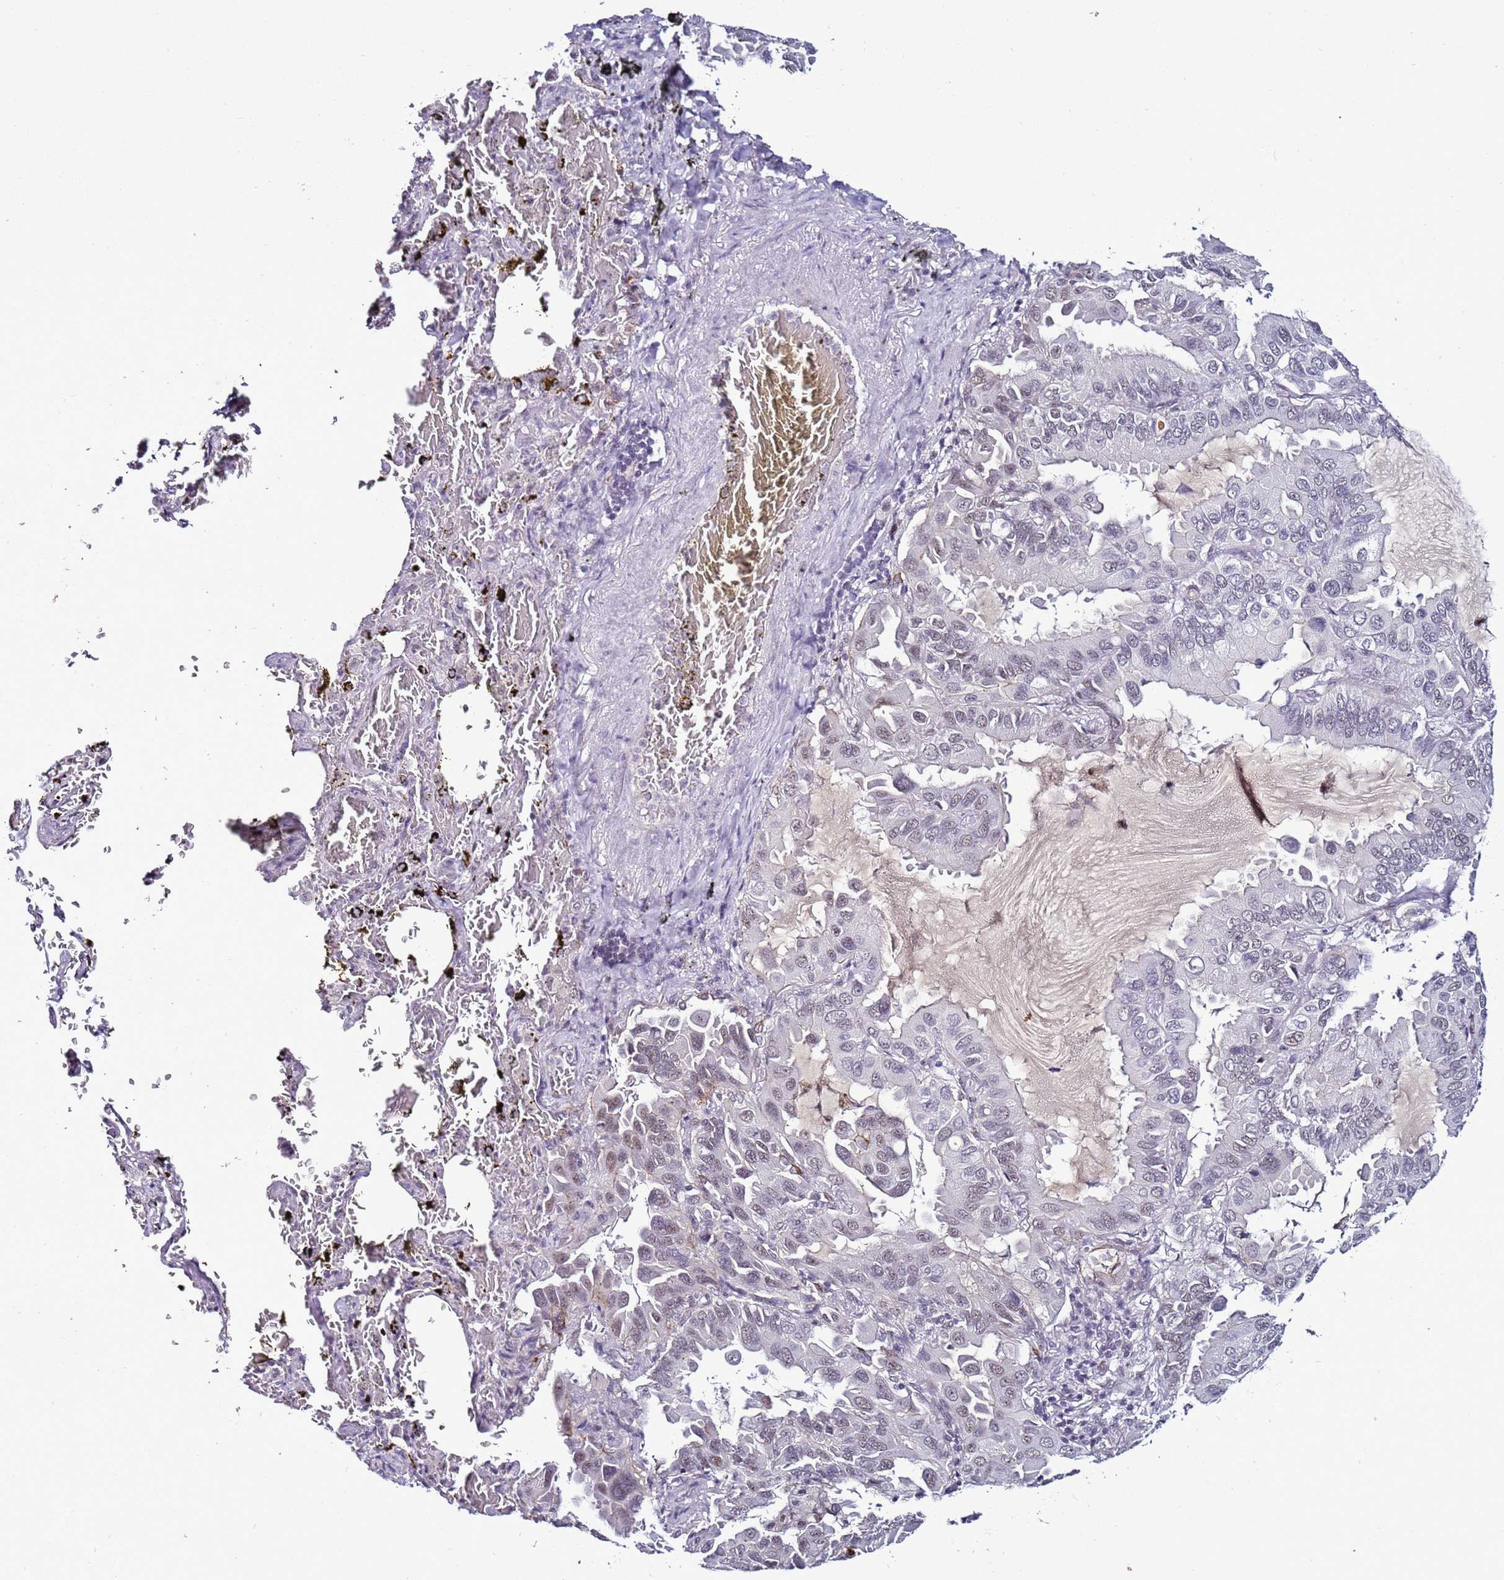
{"staining": {"intensity": "weak", "quantity": "<25%", "location": "nuclear"}, "tissue": "lung cancer", "cell_type": "Tumor cells", "image_type": "cancer", "snomed": [{"axis": "morphology", "description": "Adenocarcinoma, NOS"}, {"axis": "topography", "description": "Lung"}], "caption": "The histopathology image shows no staining of tumor cells in lung adenocarcinoma. Nuclei are stained in blue.", "gene": "PSMA7", "patient": {"sex": "male", "age": 64}}